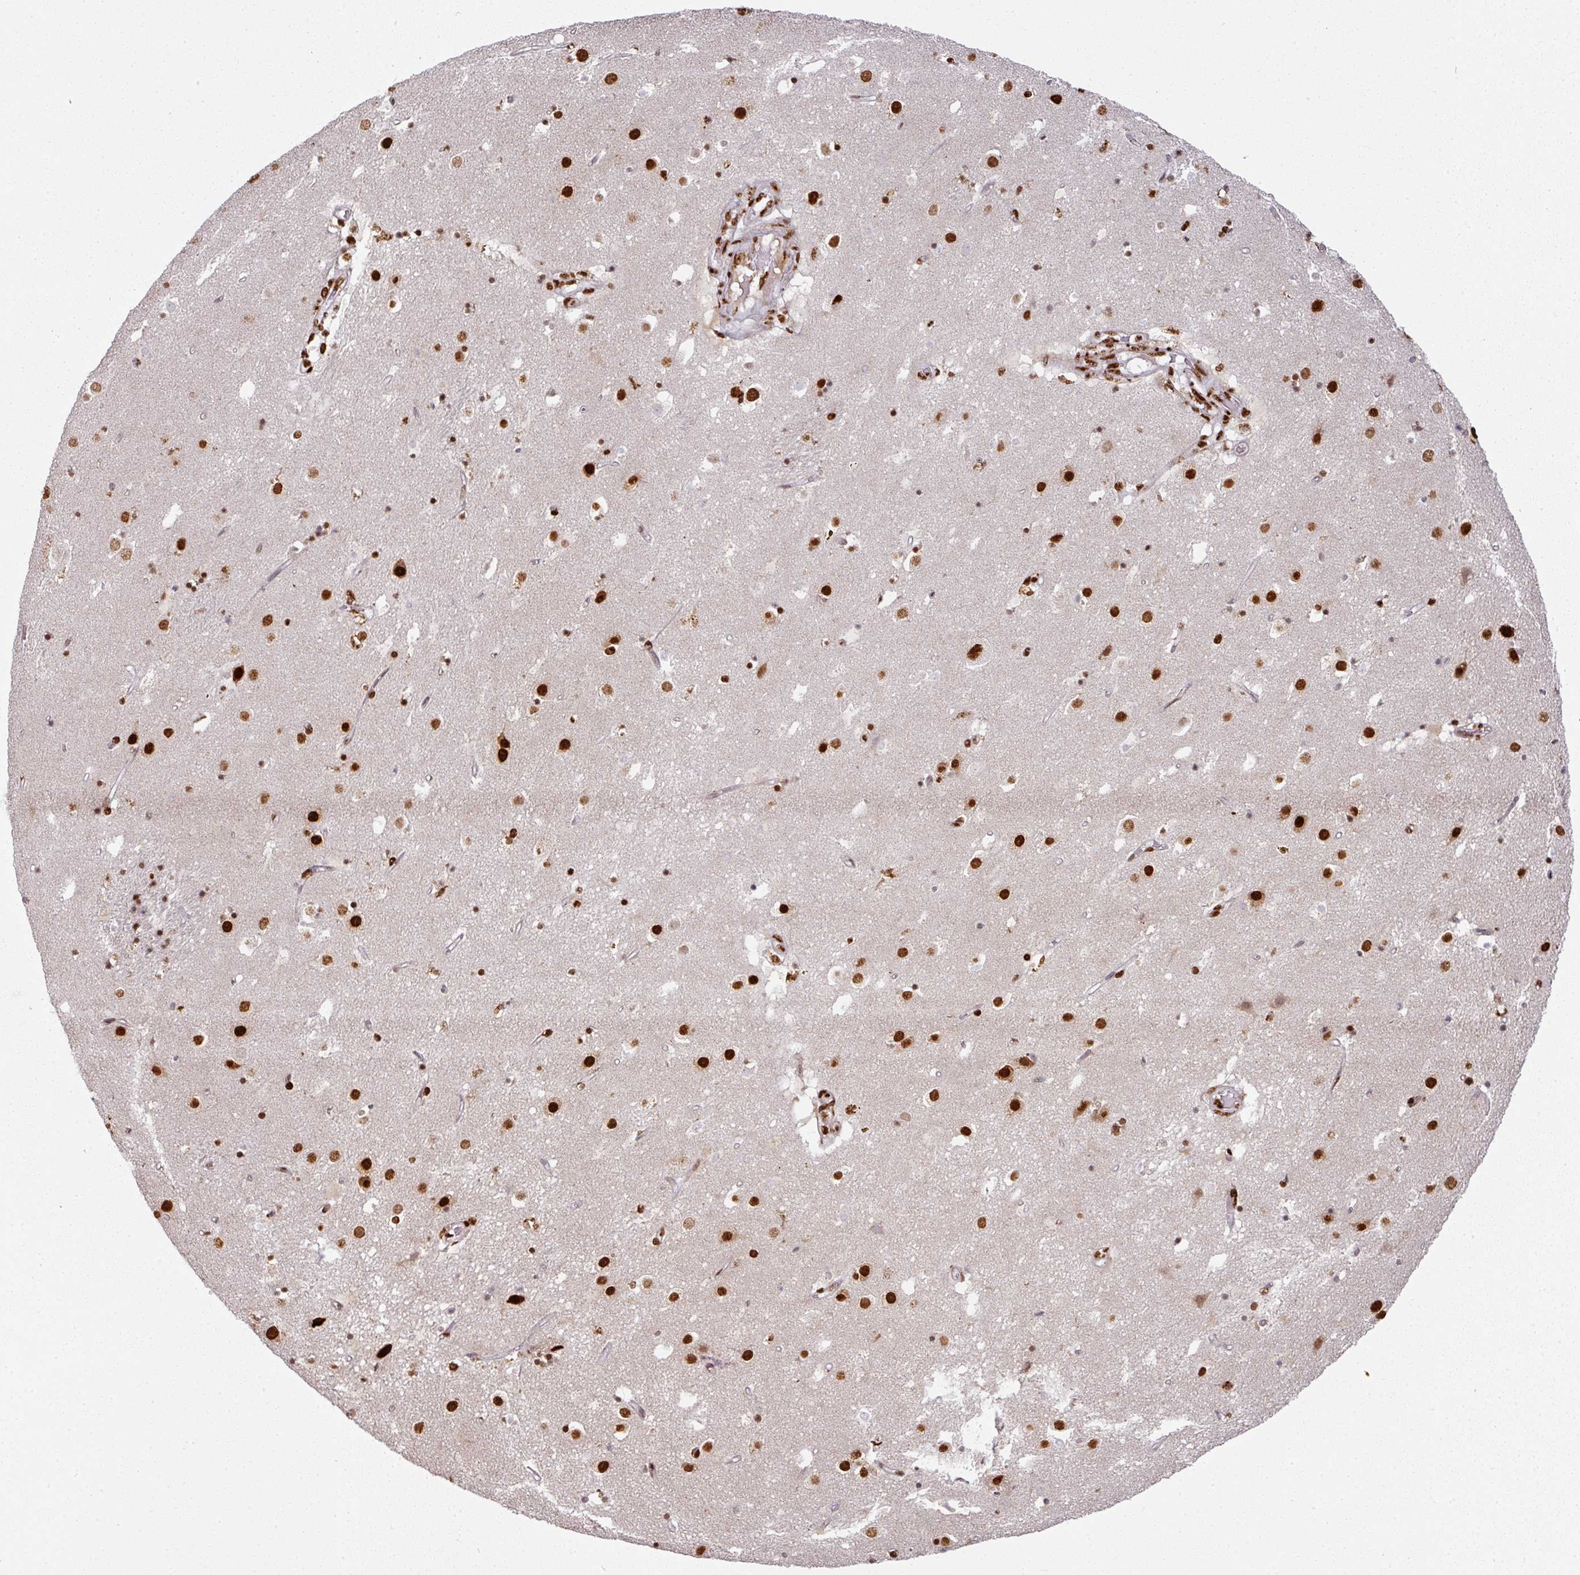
{"staining": {"intensity": "strong", "quantity": ">75%", "location": "nuclear"}, "tissue": "caudate", "cell_type": "Glial cells", "image_type": "normal", "snomed": [{"axis": "morphology", "description": "Normal tissue, NOS"}, {"axis": "topography", "description": "Lateral ventricle wall"}], "caption": "Brown immunohistochemical staining in unremarkable caudate reveals strong nuclear positivity in about >75% of glial cells. The protein is stained brown, and the nuclei are stained in blue (DAB IHC with brightfield microscopy, high magnification).", "gene": "SIK3", "patient": {"sex": "male", "age": 58}}